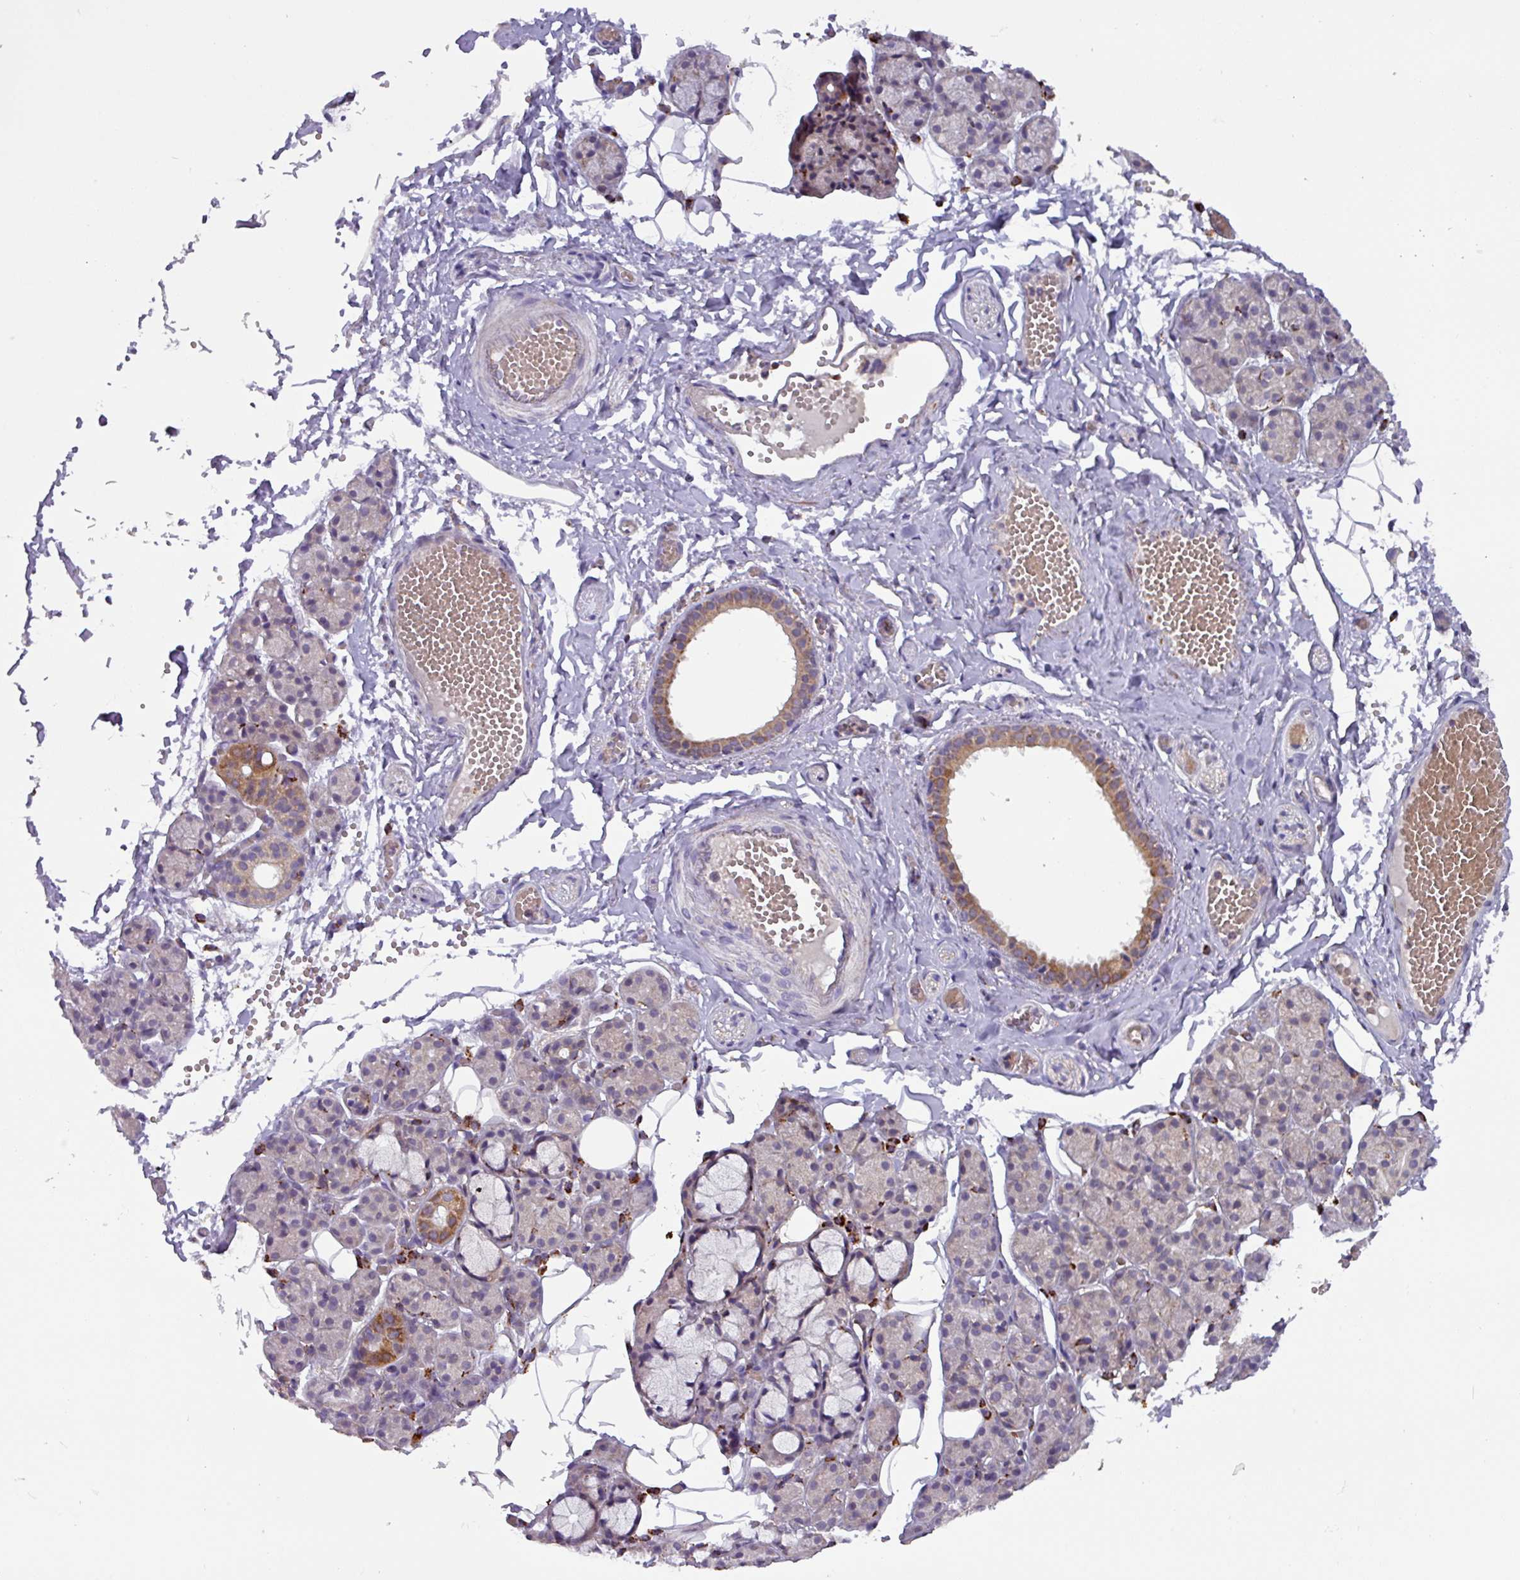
{"staining": {"intensity": "moderate", "quantity": "<25%", "location": "cytoplasmic/membranous"}, "tissue": "salivary gland", "cell_type": "Glandular cells", "image_type": "normal", "snomed": [{"axis": "morphology", "description": "Normal tissue, NOS"}, {"axis": "topography", "description": "Salivary gland"}], "caption": "Protein staining of normal salivary gland demonstrates moderate cytoplasmic/membranous staining in approximately <25% of glandular cells.", "gene": "AKIRIN1", "patient": {"sex": "male", "age": 63}}